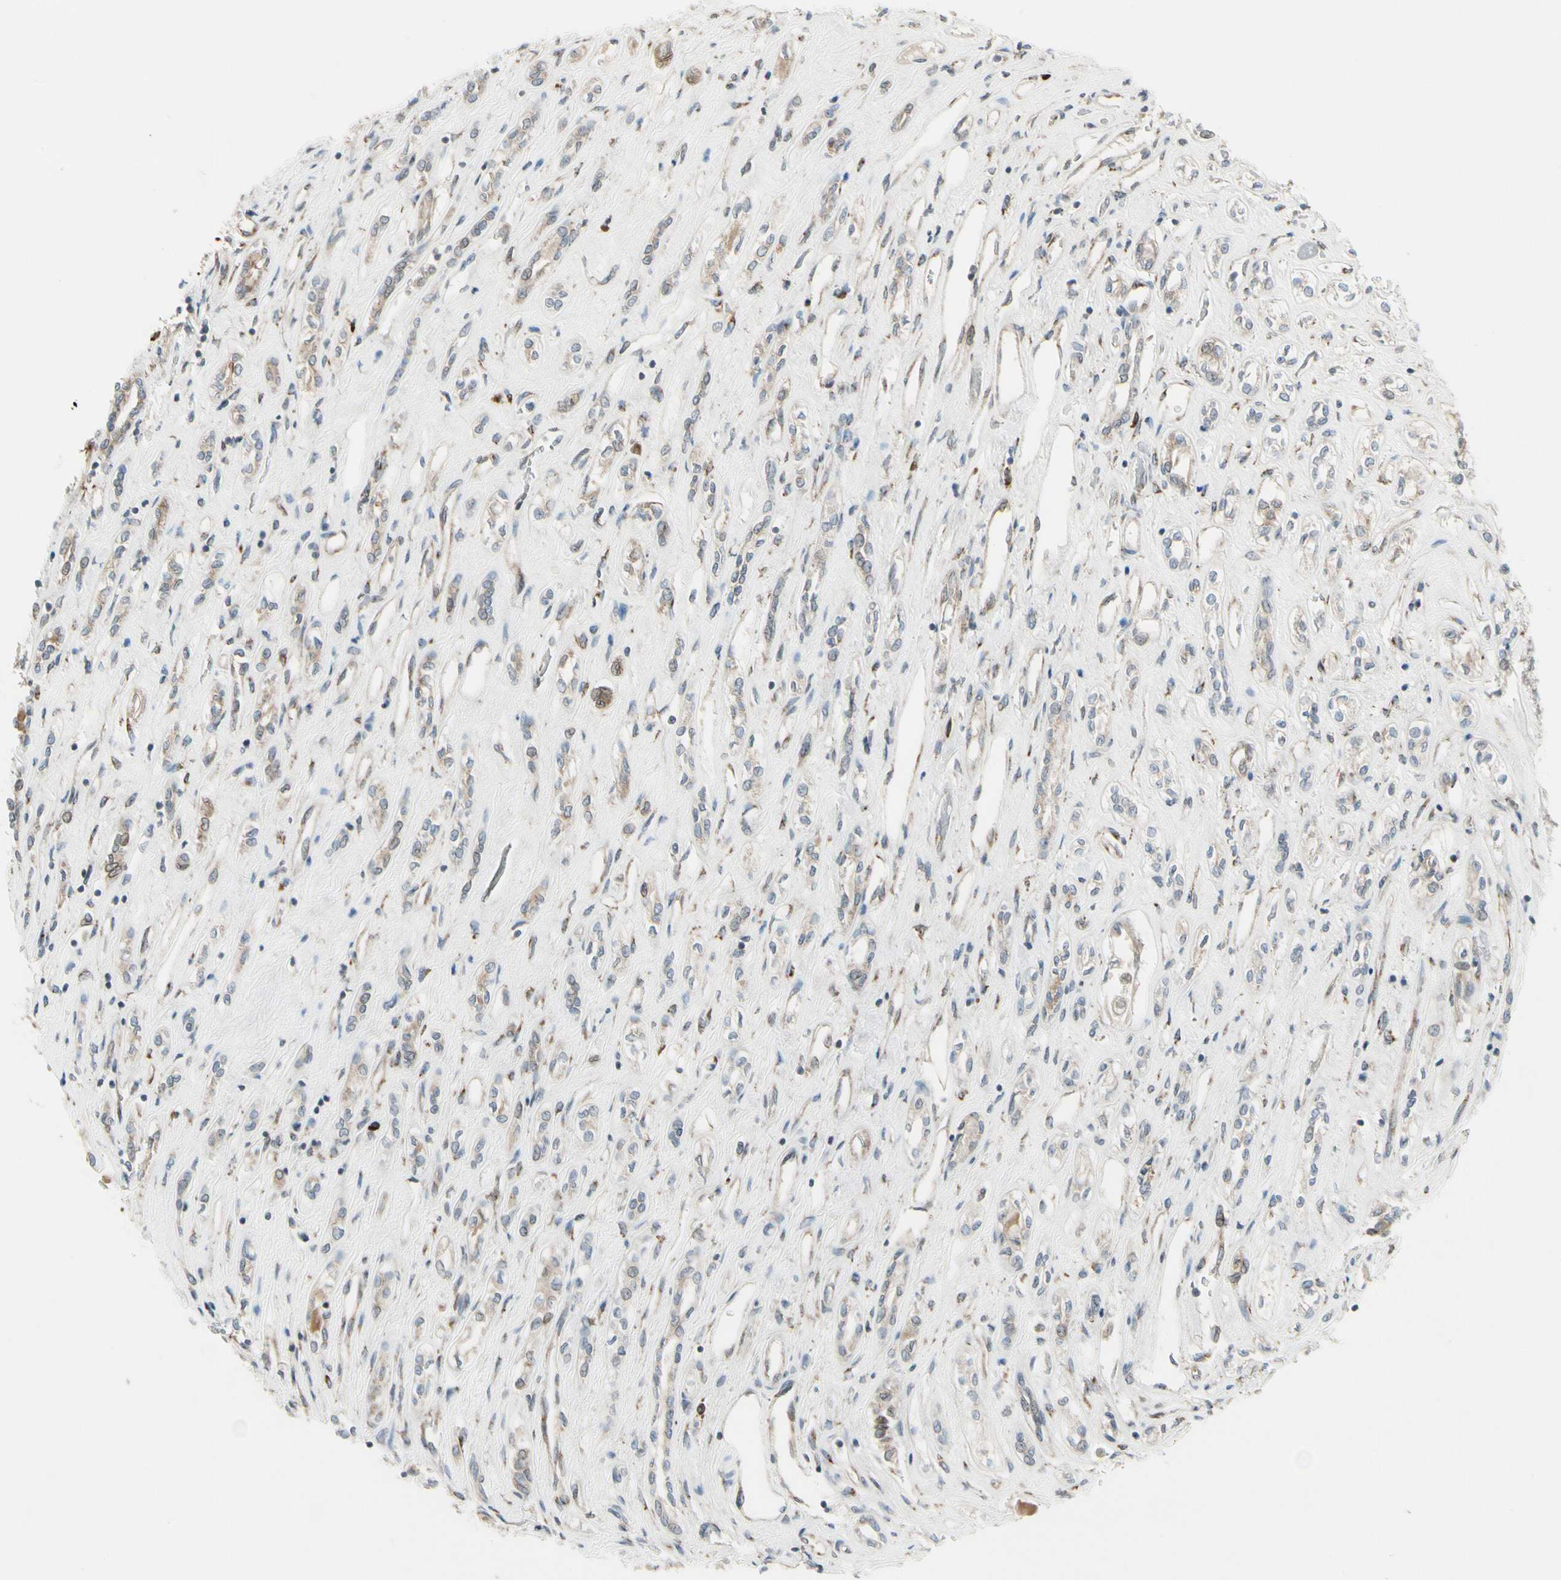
{"staining": {"intensity": "weak", "quantity": "25%-75%", "location": "cytoplasmic/membranous"}, "tissue": "renal cancer", "cell_type": "Tumor cells", "image_type": "cancer", "snomed": [{"axis": "morphology", "description": "Adenocarcinoma, NOS"}, {"axis": "topography", "description": "Kidney"}], "caption": "The photomicrograph displays a brown stain indicating the presence of a protein in the cytoplasmic/membranous of tumor cells in renal cancer (adenocarcinoma). The staining was performed using DAB (3,3'-diaminobenzidine), with brown indicating positive protein expression. Nuclei are stained blue with hematoxylin.", "gene": "FNDC3A", "patient": {"sex": "female", "age": 70}}